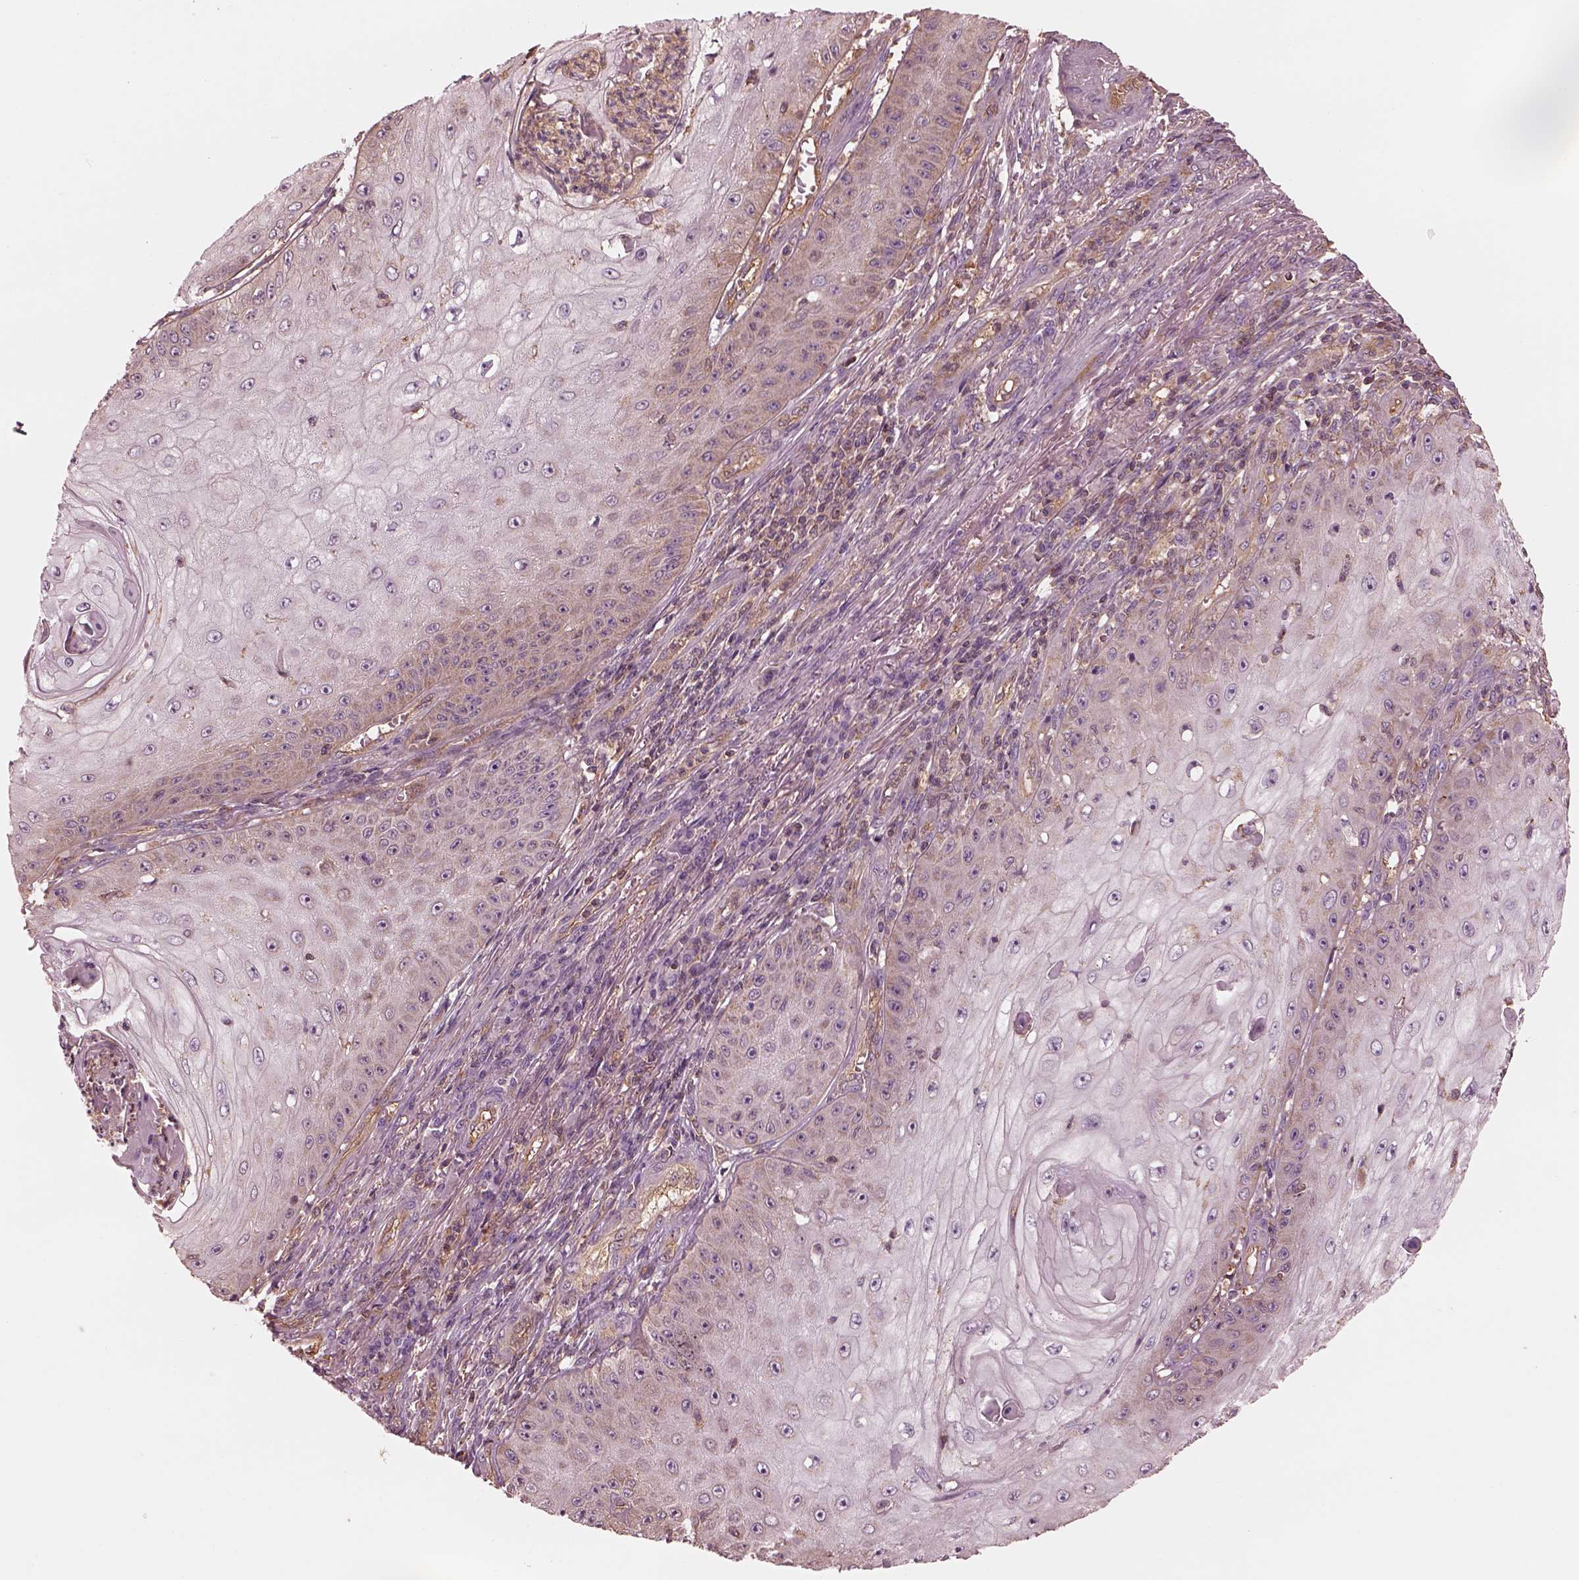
{"staining": {"intensity": "weak", "quantity": "25%-75%", "location": "cytoplasmic/membranous"}, "tissue": "skin cancer", "cell_type": "Tumor cells", "image_type": "cancer", "snomed": [{"axis": "morphology", "description": "Squamous cell carcinoma, NOS"}, {"axis": "topography", "description": "Skin"}], "caption": "A low amount of weak cytoplasmic/membranous positivity is seen in about 25%-75% of tumor cells in skin cancer tissue.", "gene": "STK33", "patient": {"sex": "male", "age": 70}}